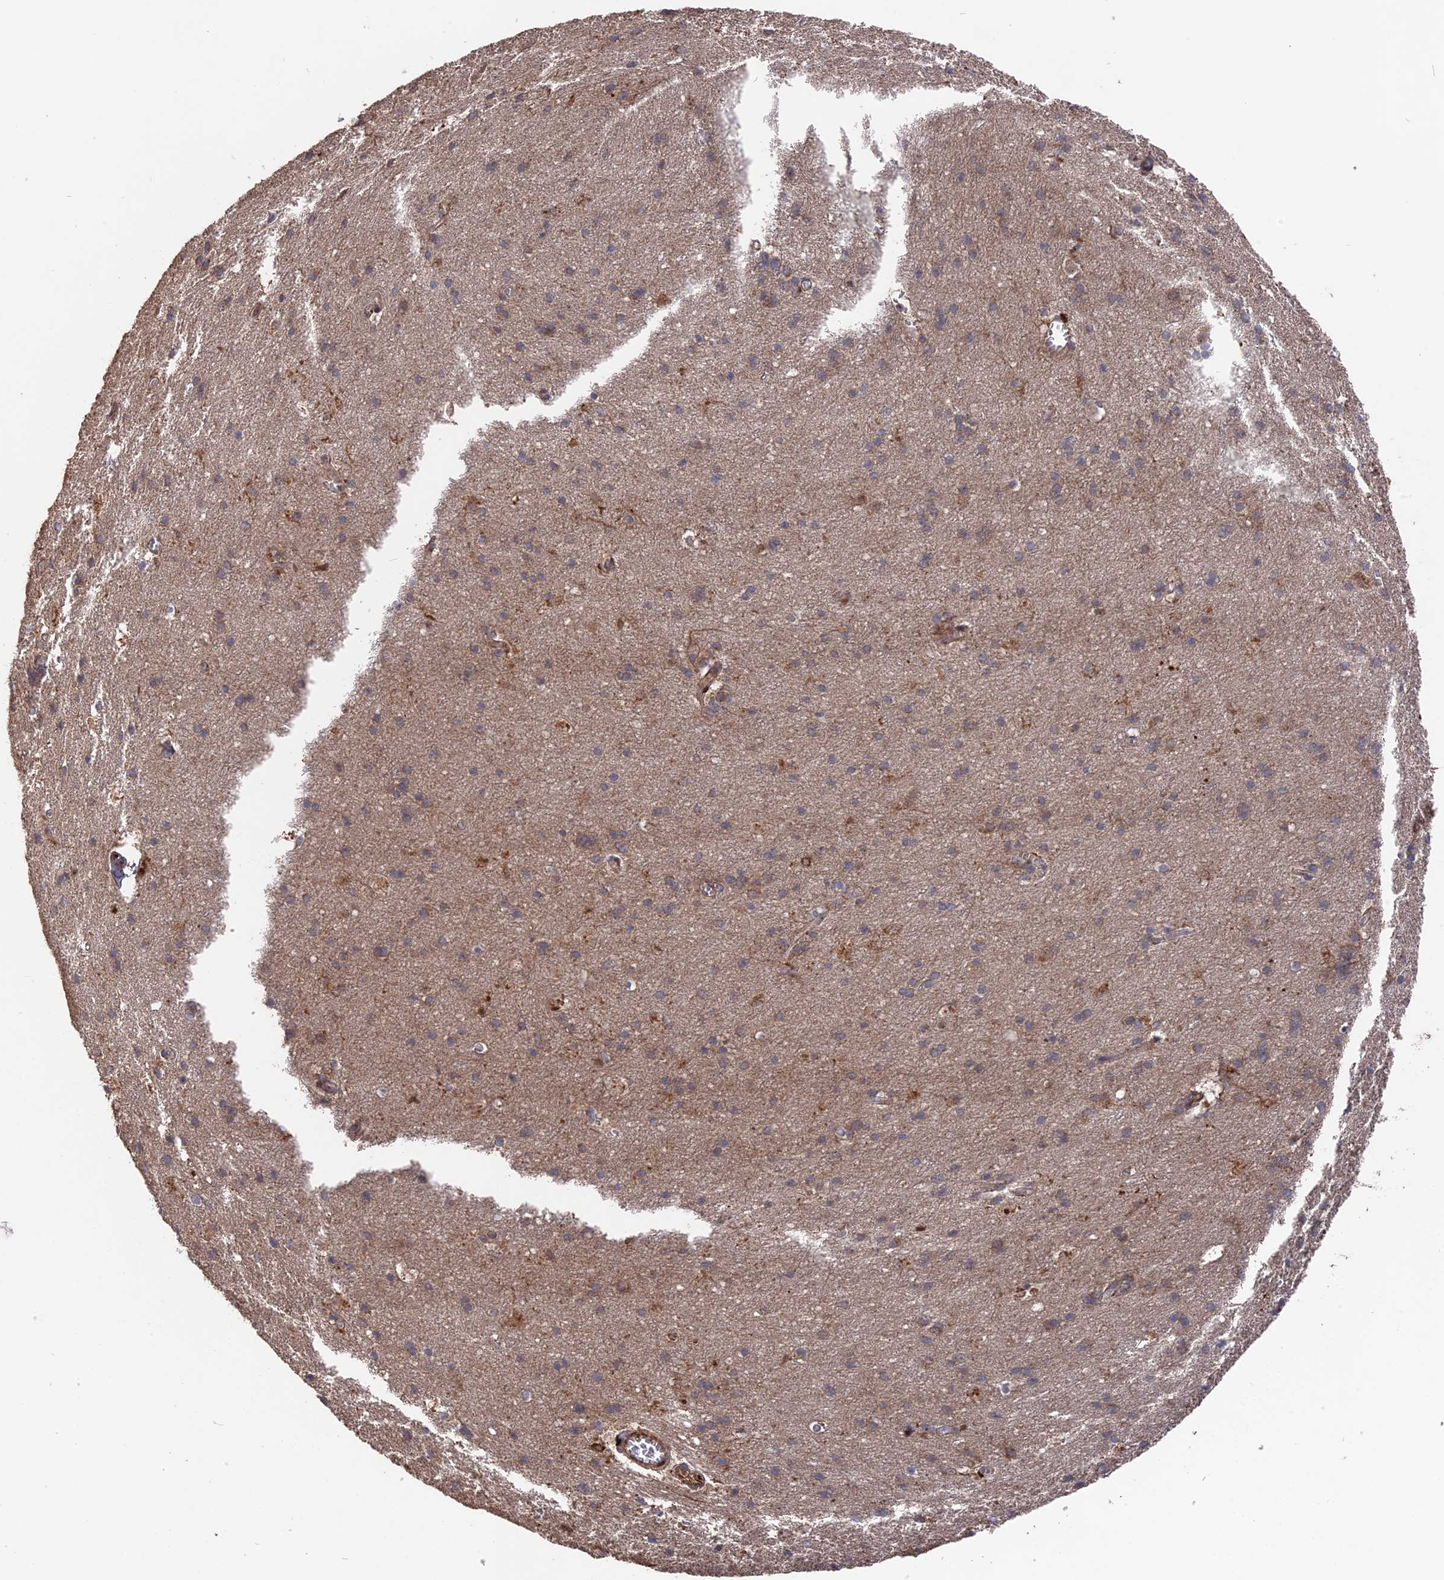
{"staining": {"intensity": "negative", "quantity": "none", "location": "none"}, "tissue": "cerebral cortex", "cell_type": "Endothelial cells", "image_type": "normal", "snomed": [{"axis": "morphology", "description": "Normal tissue, NOS"}, {"axis": "topography", "description": "Cerebral cortex"}], "caption": "A high-resolution micrograph shows IHC staining of benign cerebral cortex, which reveals no significant expression in endothelial cells. Brightfield microscopy of immunohistochemistry stained with DAB (3,3'-diaminobenzidine) (brown) and hematoxylin (blue), captured at high magnification.", "gene": "DEF8", "patient": {"sex": "male", "age": 54}}